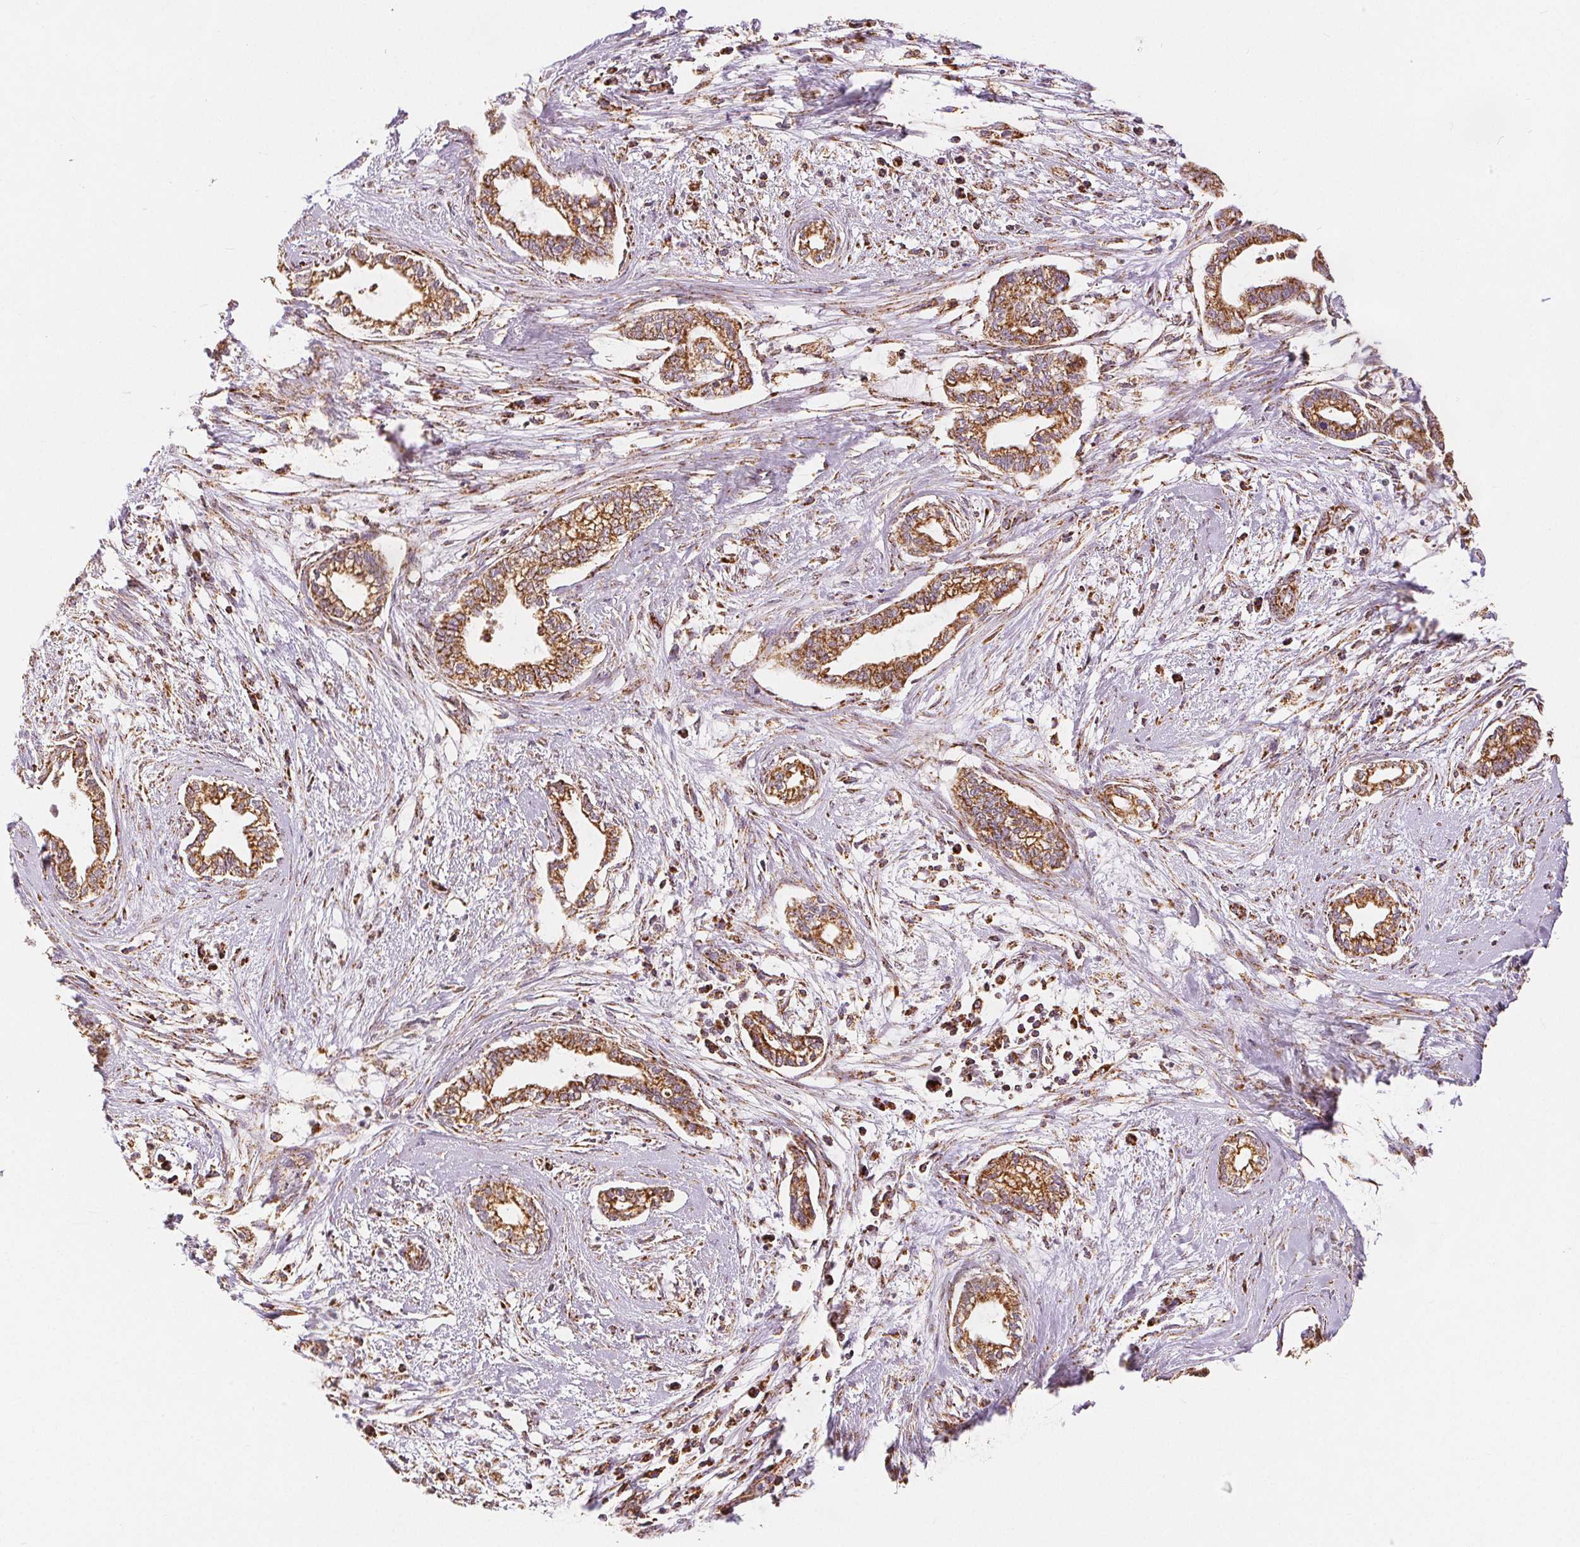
{"staining": {"intensity": "strong", "quantity": ">75%", "location": "cytoplasmic/membranous"}, "tissue": "cervical cancer", "cell_type": "Tumor cells", "image_type": "cancer", "snomed": [{"axis": "morphology", "description": "Adenocarcinoma, NOS"}, {"axis": "topography", "description": "Cervix"}], "caption": "This histopathology image displays immunohistochemistry (IHC) staining of cervical cancer (adenocarcinoma), with high strong cytoplasmic/membranous expression in about >75% of tumor cells.", "gene": "SDHB", "patient": {"sex": "female", "age": 62}}